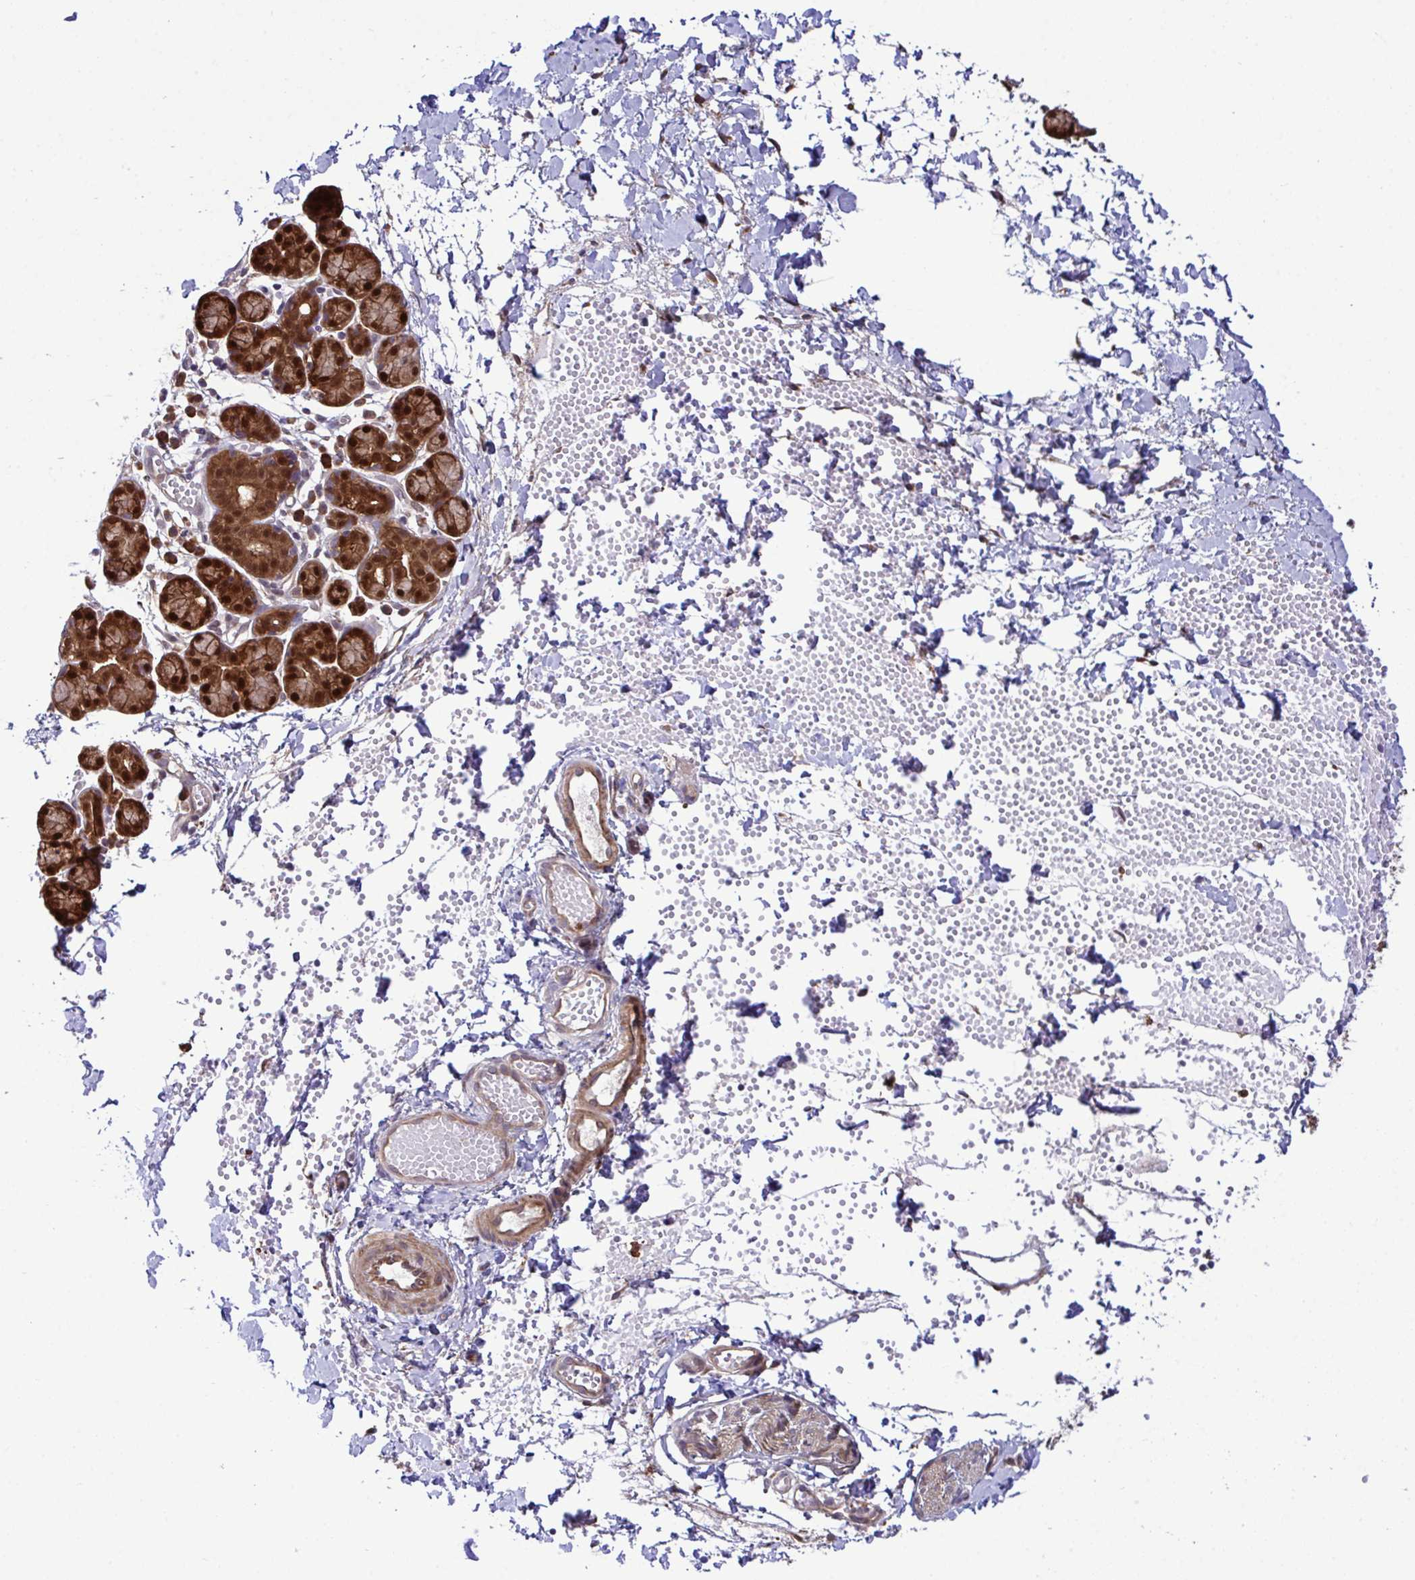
{"staining": {"intensity": "strong", "quantity": ">75%", "location": "cytoplasmic/membranous,nuclear"}, "tissue": "salivary gland", "cell_type": "Glandular cells", "image_type": "normal", "snomed": [{"axis": "morphology", "description": "Normal tissue, NOS"}, {"axis": "morphology", "description": "Inflammation, NOS"}, {"axis": "topography", "description": "Lymph node"}, {"axis": "topography", "description": "Salivary gland"}], "caption": "IHC histopathology image of unremarkable salivary gland: human salivary gland stained using IHC displays high levels of strong protein expression localized specifically in the cytoplasmic/membranous,nuclear of glandular cells, appearing as a cytoplasmic/membranous,nuclear brown color.", "gene": "CMPK1", "patient": {"sex": "male", "age": 3}}